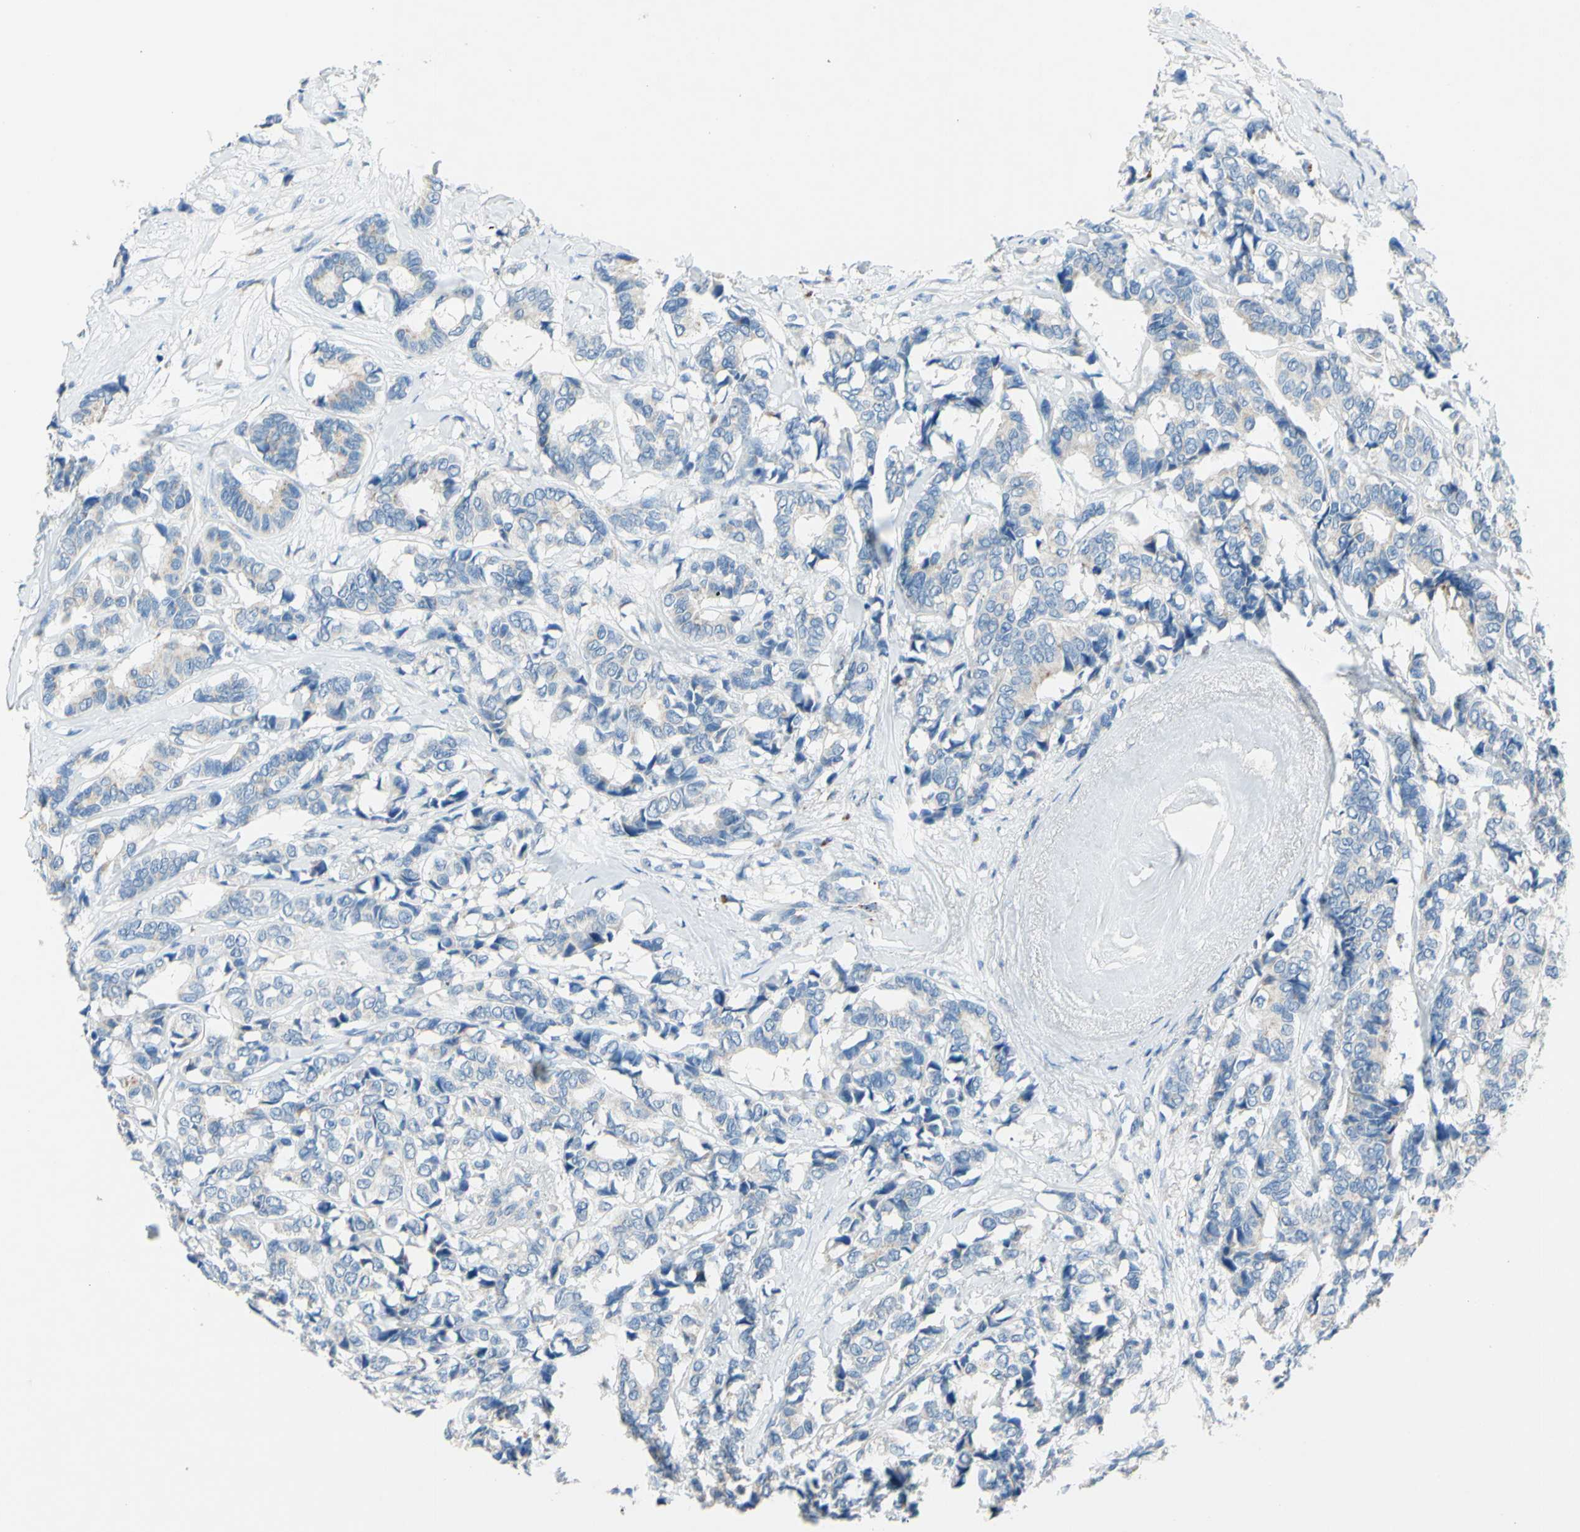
{"staining": {"intensity": "weak", "quantity": "<25%", "location": "cytoplasmic/membranous"}, "tissue": "breast cancer", "cell_type": "Tumor cells", "image_type": "cancer", "snomed": [{"axis": "morphology", "description": "Duct carcinoma"}, {"axis": "topography", "description": "Breast"}], "caption": "Image shows no protein staining in tumor cells of breast cancer tissue.", "gene": "CDH10", "patient": {"sex": "female", "age": 87}}